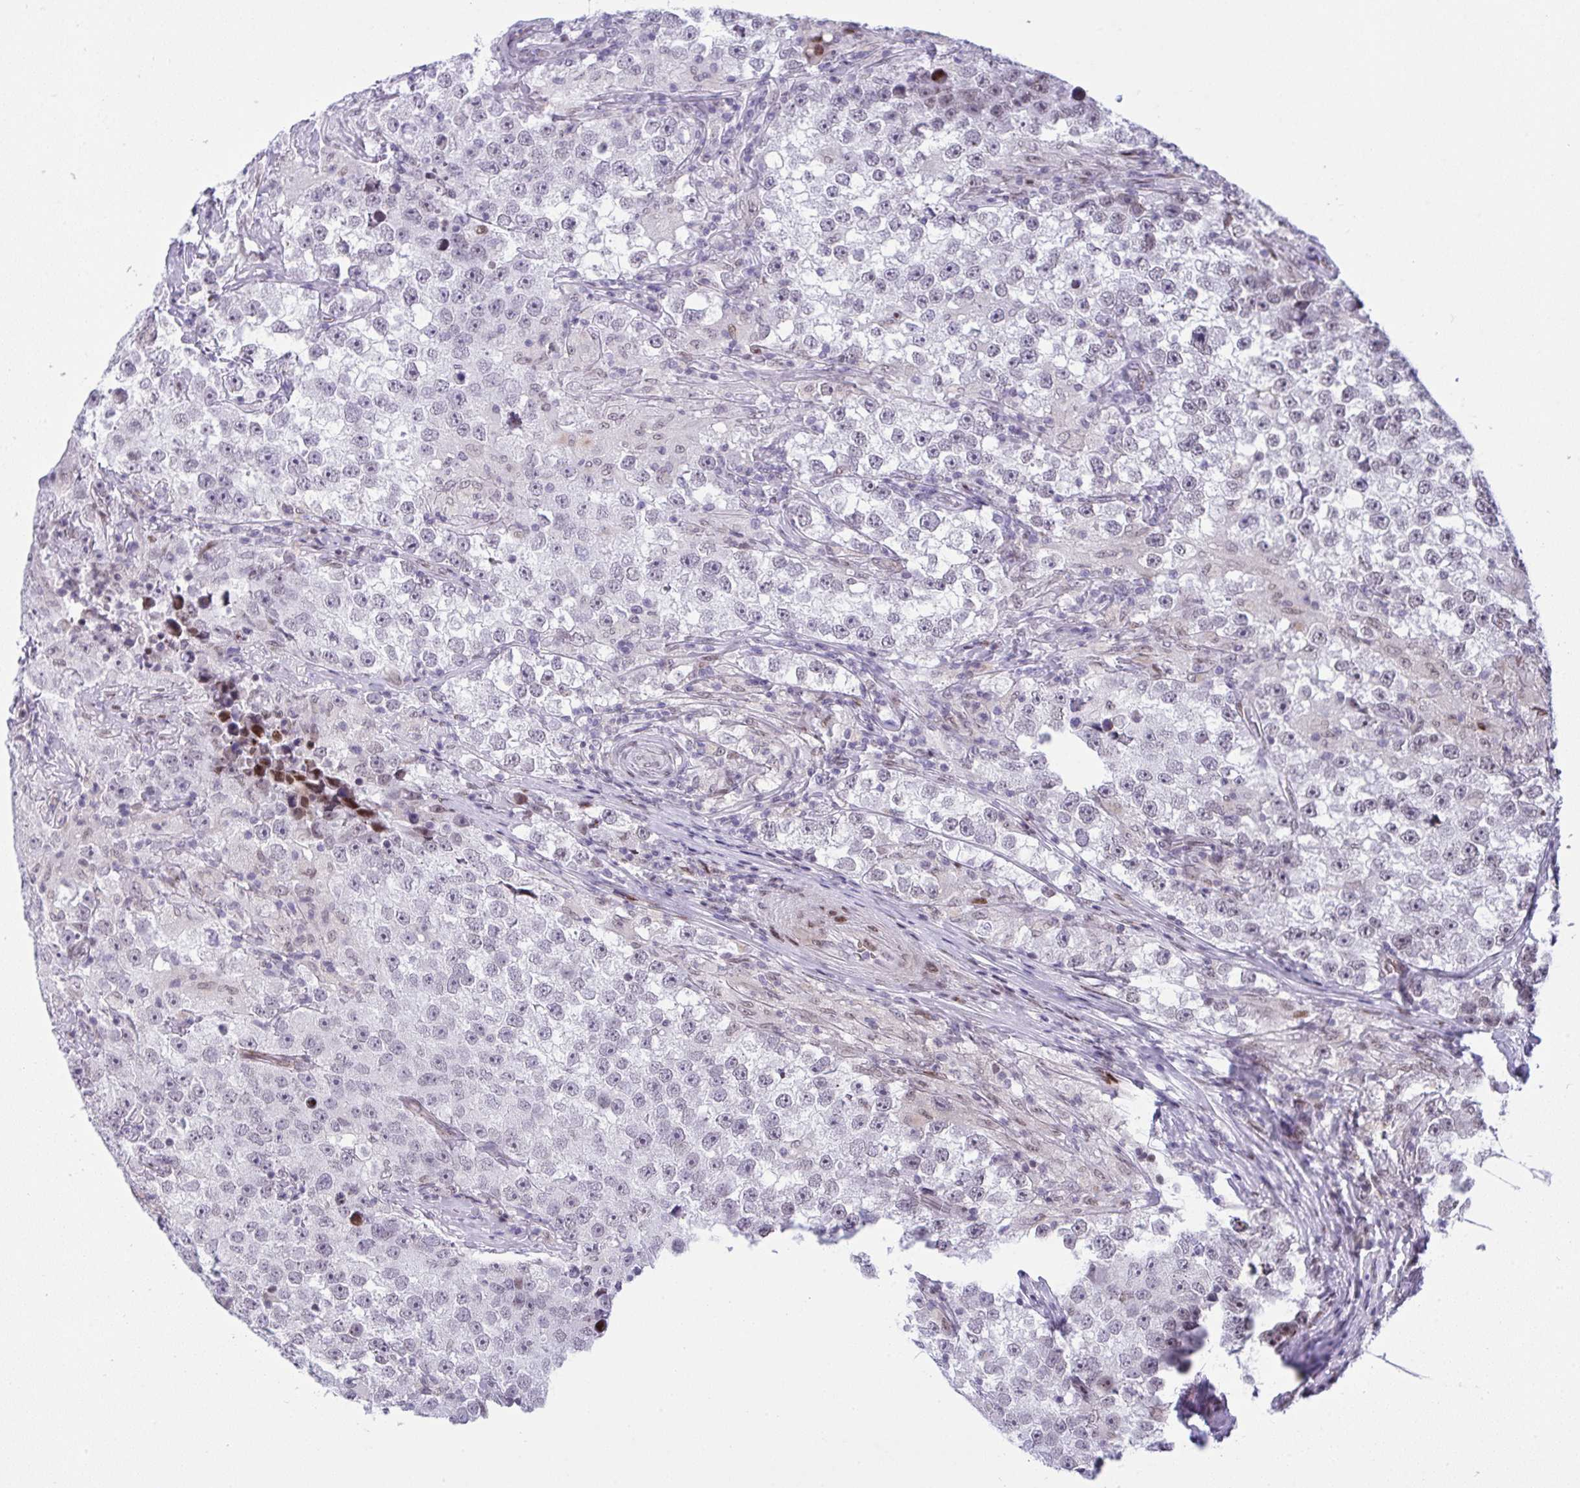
{"staining": {"intensity": "negative", "quantity": "none", "location": "none"}, "tissue": "testis cancer", "cell_type": "Tumor cells", "image_type": "cancer", "snomed": [{"axis": "morphology", "description": "Seminoma, NOS"}, {"axis": "topography", "description": "Testis"}], "caption": "High magnification brightfield microscopy of seminoma (testis) stained with DAB (3,3'-diaminobenzidine) (brown) and counterstained with hematoxylin (blue): tumor cells show no significant staining. (DAB (3,3'-diaminobenzidine) IHC with hematoxylin counter stain).", "gene": "ZFHX3", "patient": {"sex": "male", "age": 46}}